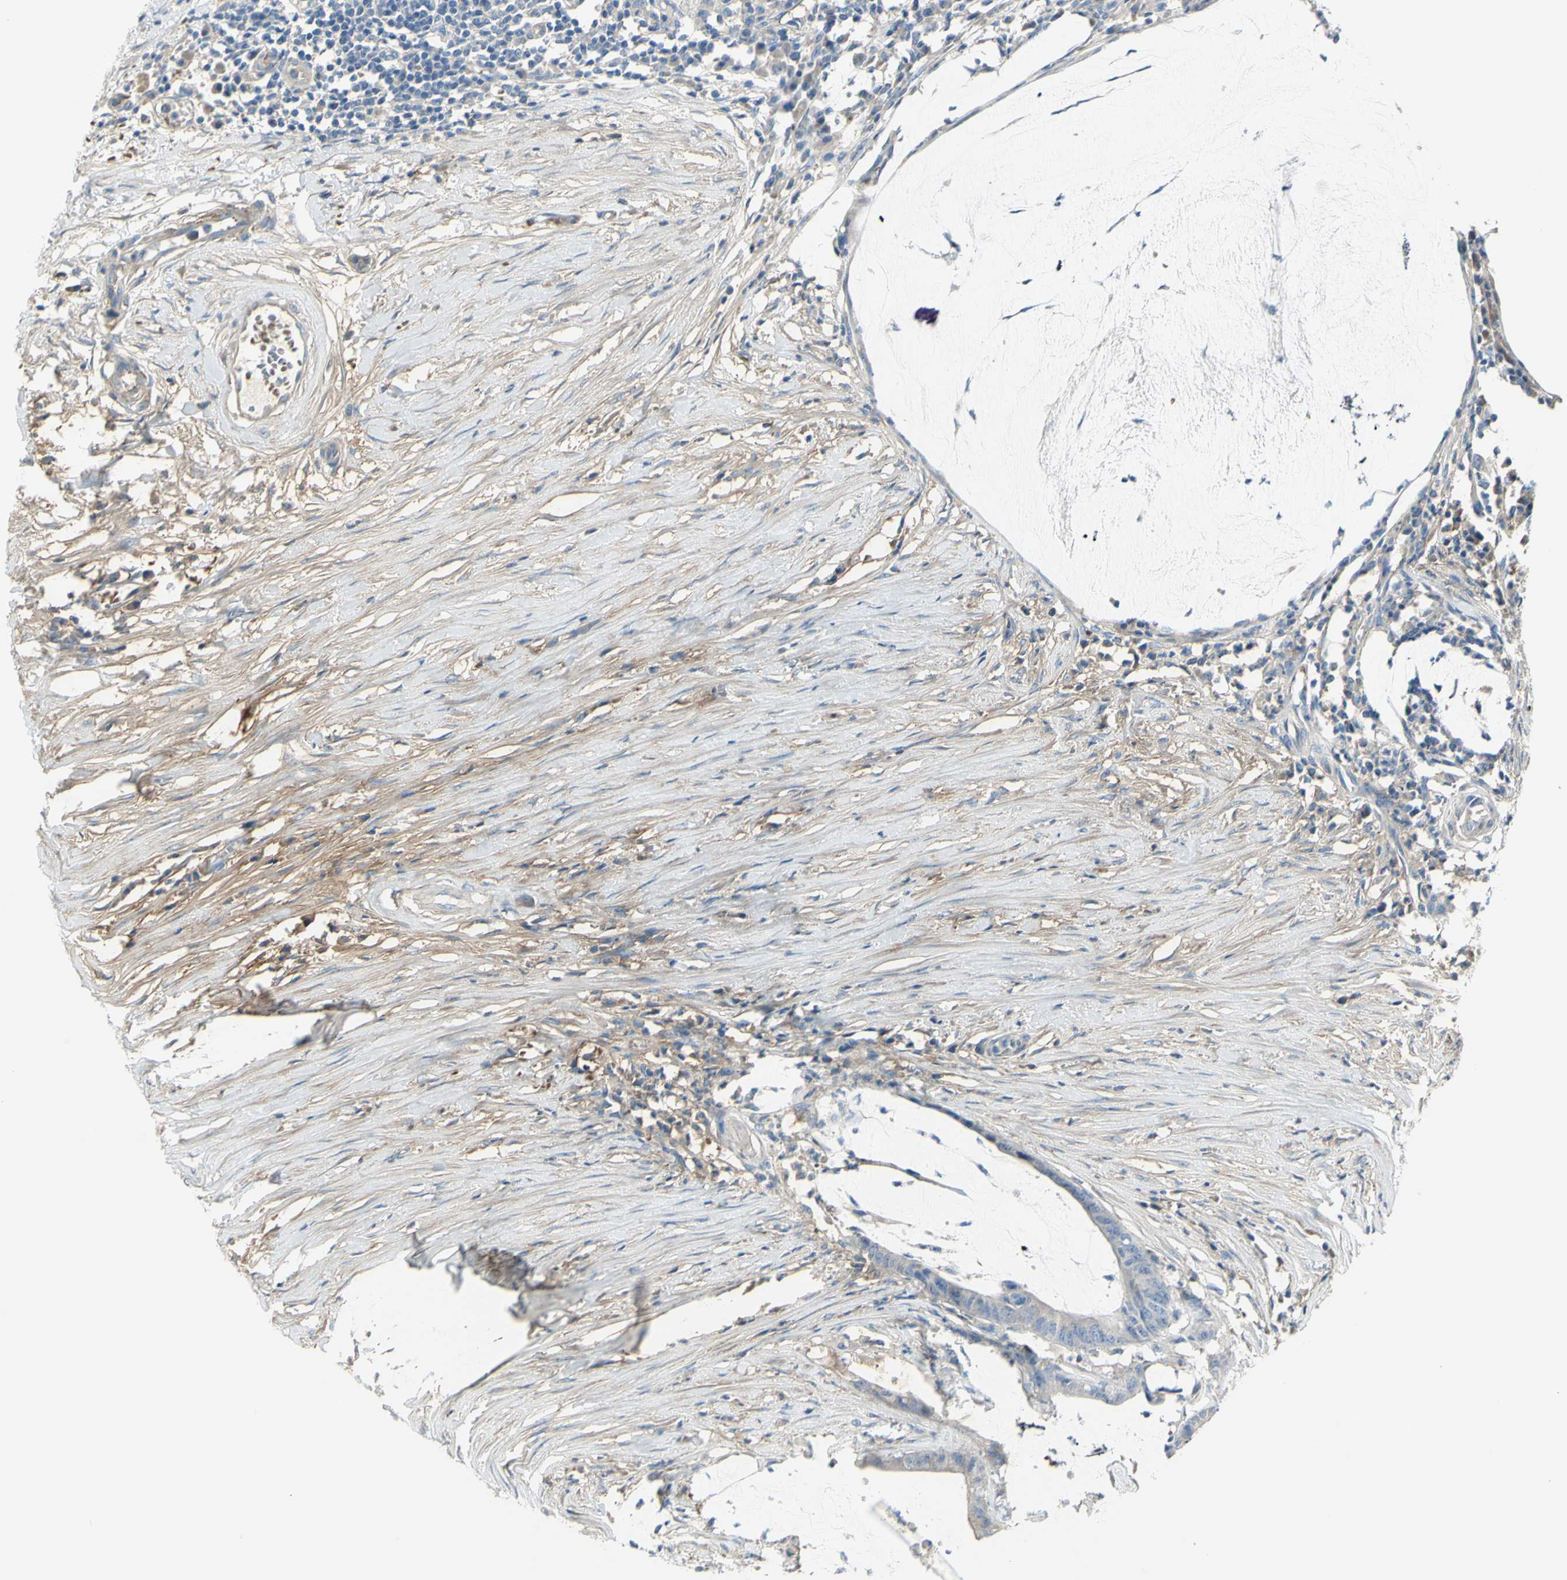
{"staining": {"intensity": "negative", "quantity": "none", "location": "none"}, "tissue": "colorectal cancer", "cell_type": "Tumor cells", "image_type": "cancer", "snomed": [{"axis": "morphology", "description": "Adenocarcinoma, NOS"}, {"axis": "topography", "description": "Rectum"}], "caption": "Image shows no protein expression in tumor cells of colorectal cancer tissue.", "gene": "NCBP2L", "patient": {"sex": "female", "age": 66}}